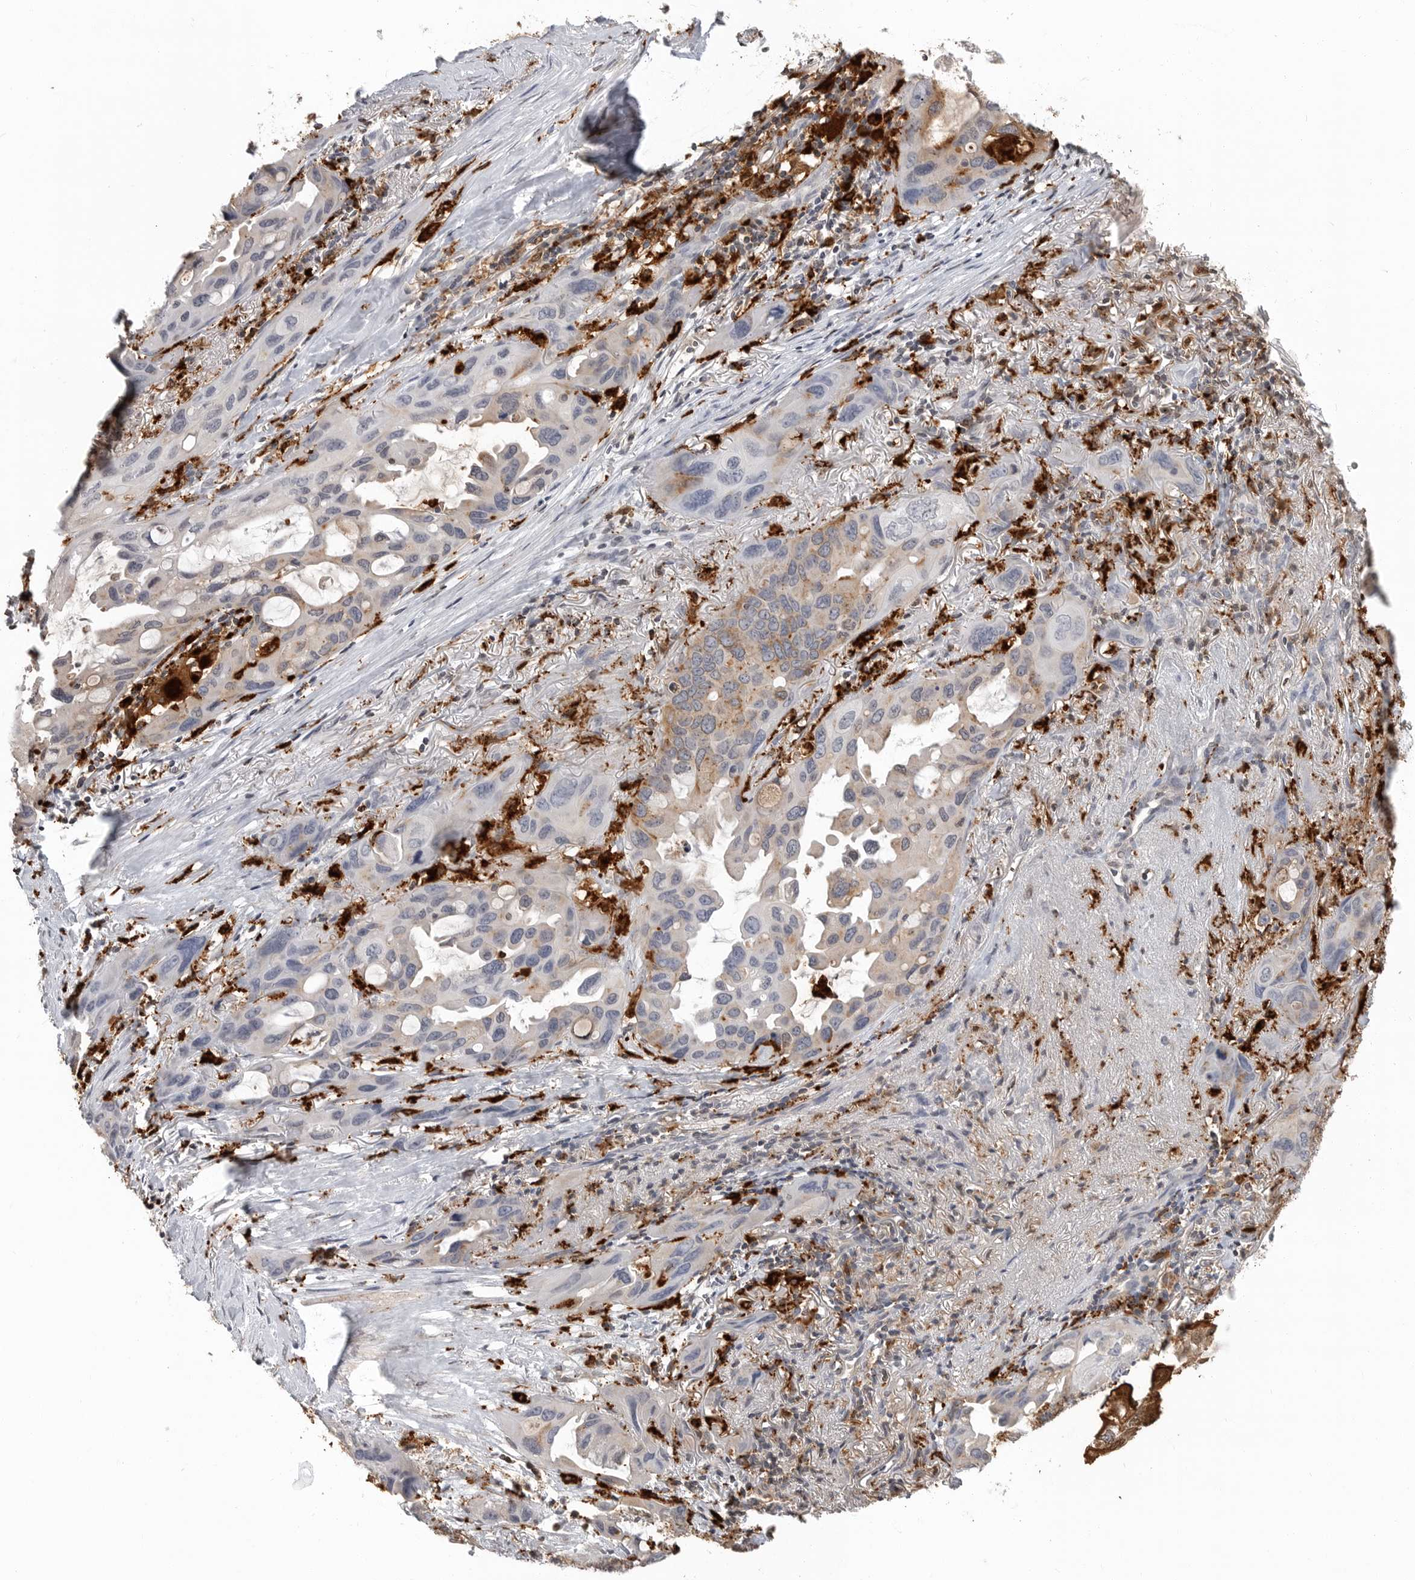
{"staining": {"intensity": "moderate", "quantity": "<25%", "location": "cytoplasmic/membranous"}, "tissue": "lung cancer", "cell_type": "Tumor cells", "image_type": "cancer", "snomed": [{"axis": "morphology", "description": "Squamous cell carcinoma, NOS"}, {"axis": "topography", "description": "Lung"}], "caption": "Immunohistochemical staining of human lung cancer demonstrates moderate cytoplasmic/membranous protein staining in approximately <25% of tumor cells.", "gene": "IFI30", "patient": {"sex": "female", "age": 73}}